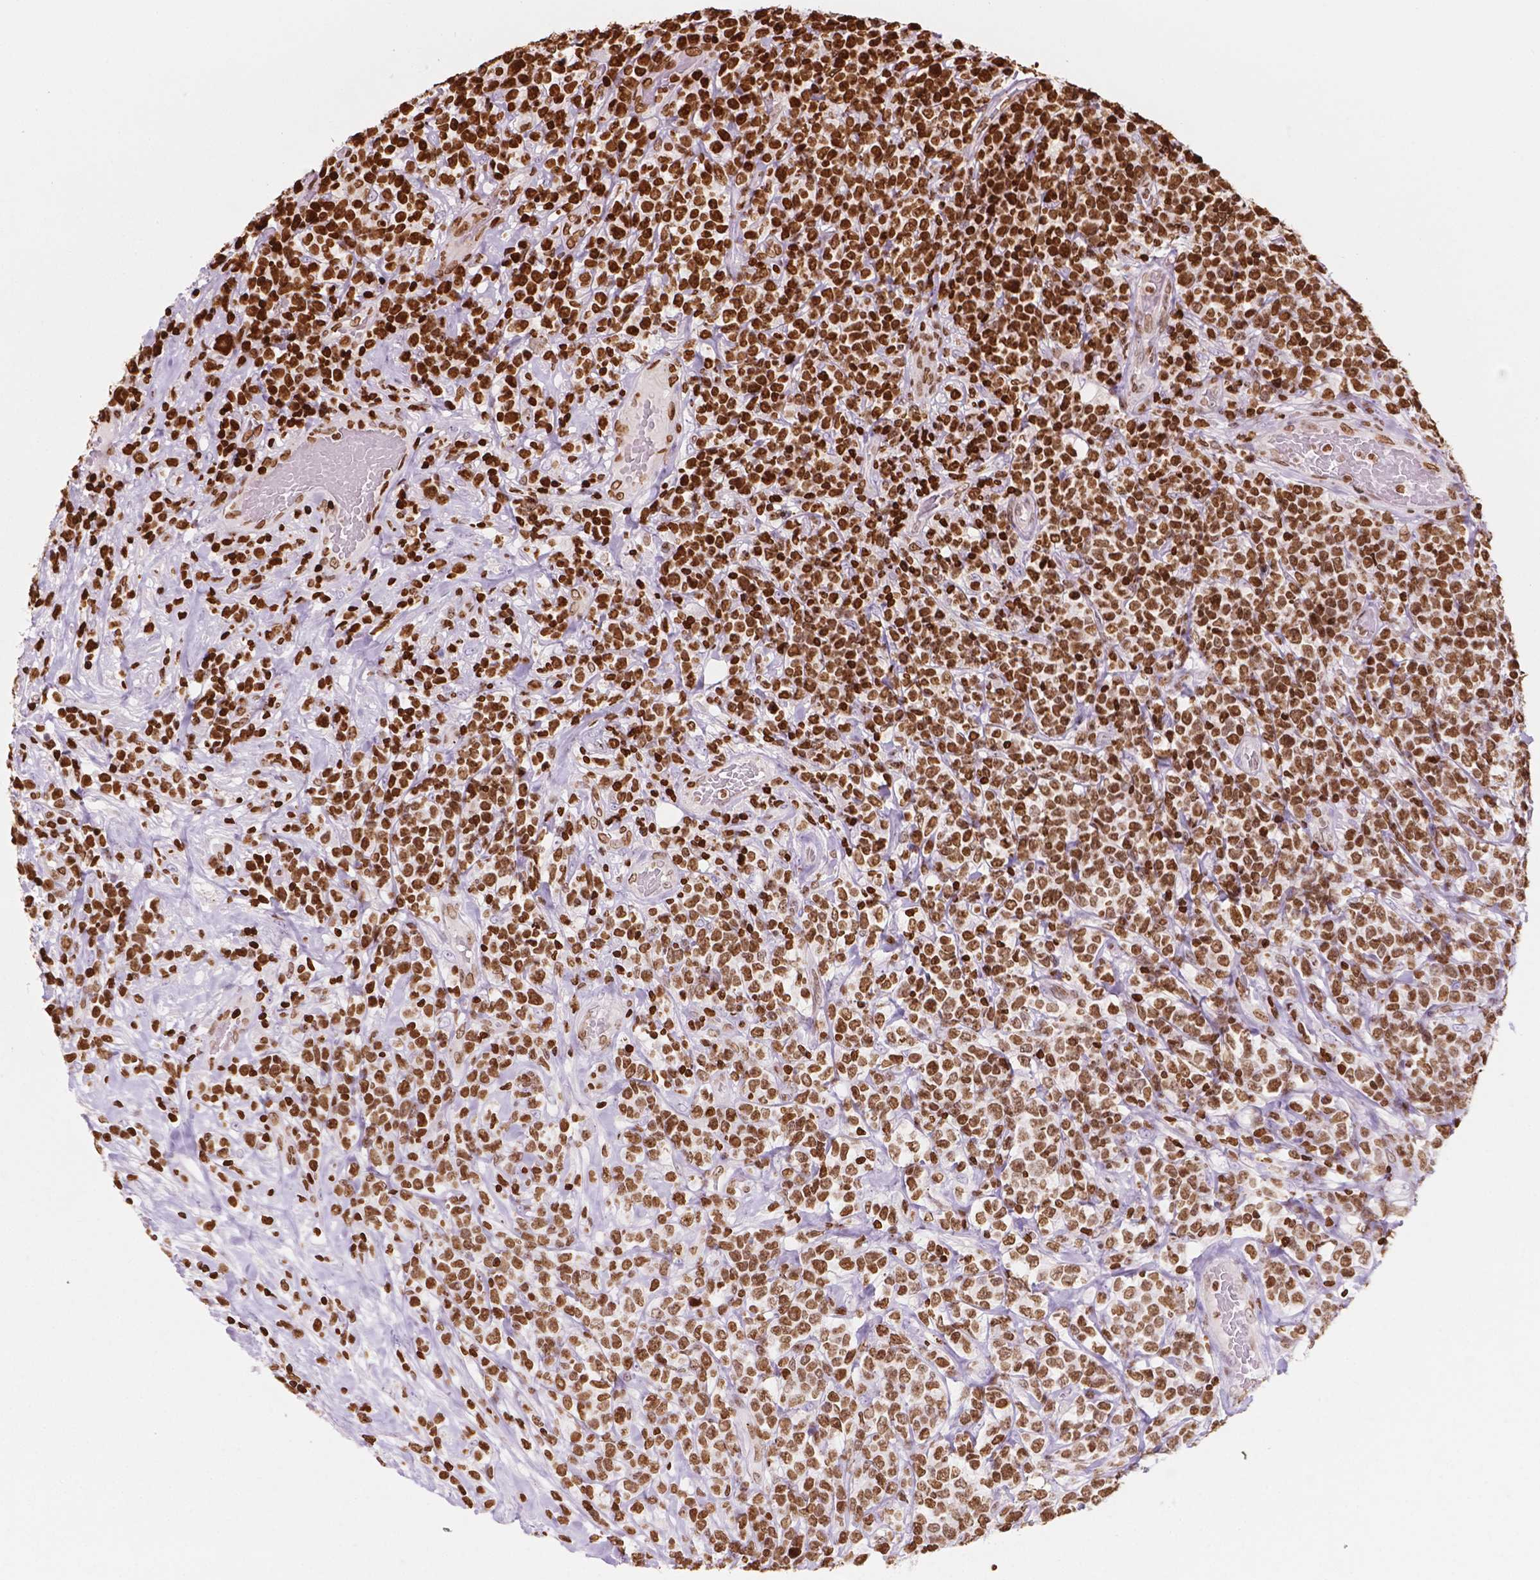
{"staining": {"intensity": "strong", "quantity": ">75%", "location": "nuclear"}, "tissue": "lymphoma", "cell_type": "Tumor cells", "image_type": "cancer", "snomed": [{"axis": "morphology", "description": "Malignant lymphoma, non-Hodgkin's type, High grade"}, {"axis": "topography", "description": "Soft tissue"}], "caption": "Tumor cells demonstrate strong nuclear staining in approximately >75% of cells in lymphoma.", "gene": "CBY3", "patient": {"sex": "female", "age": 56}}